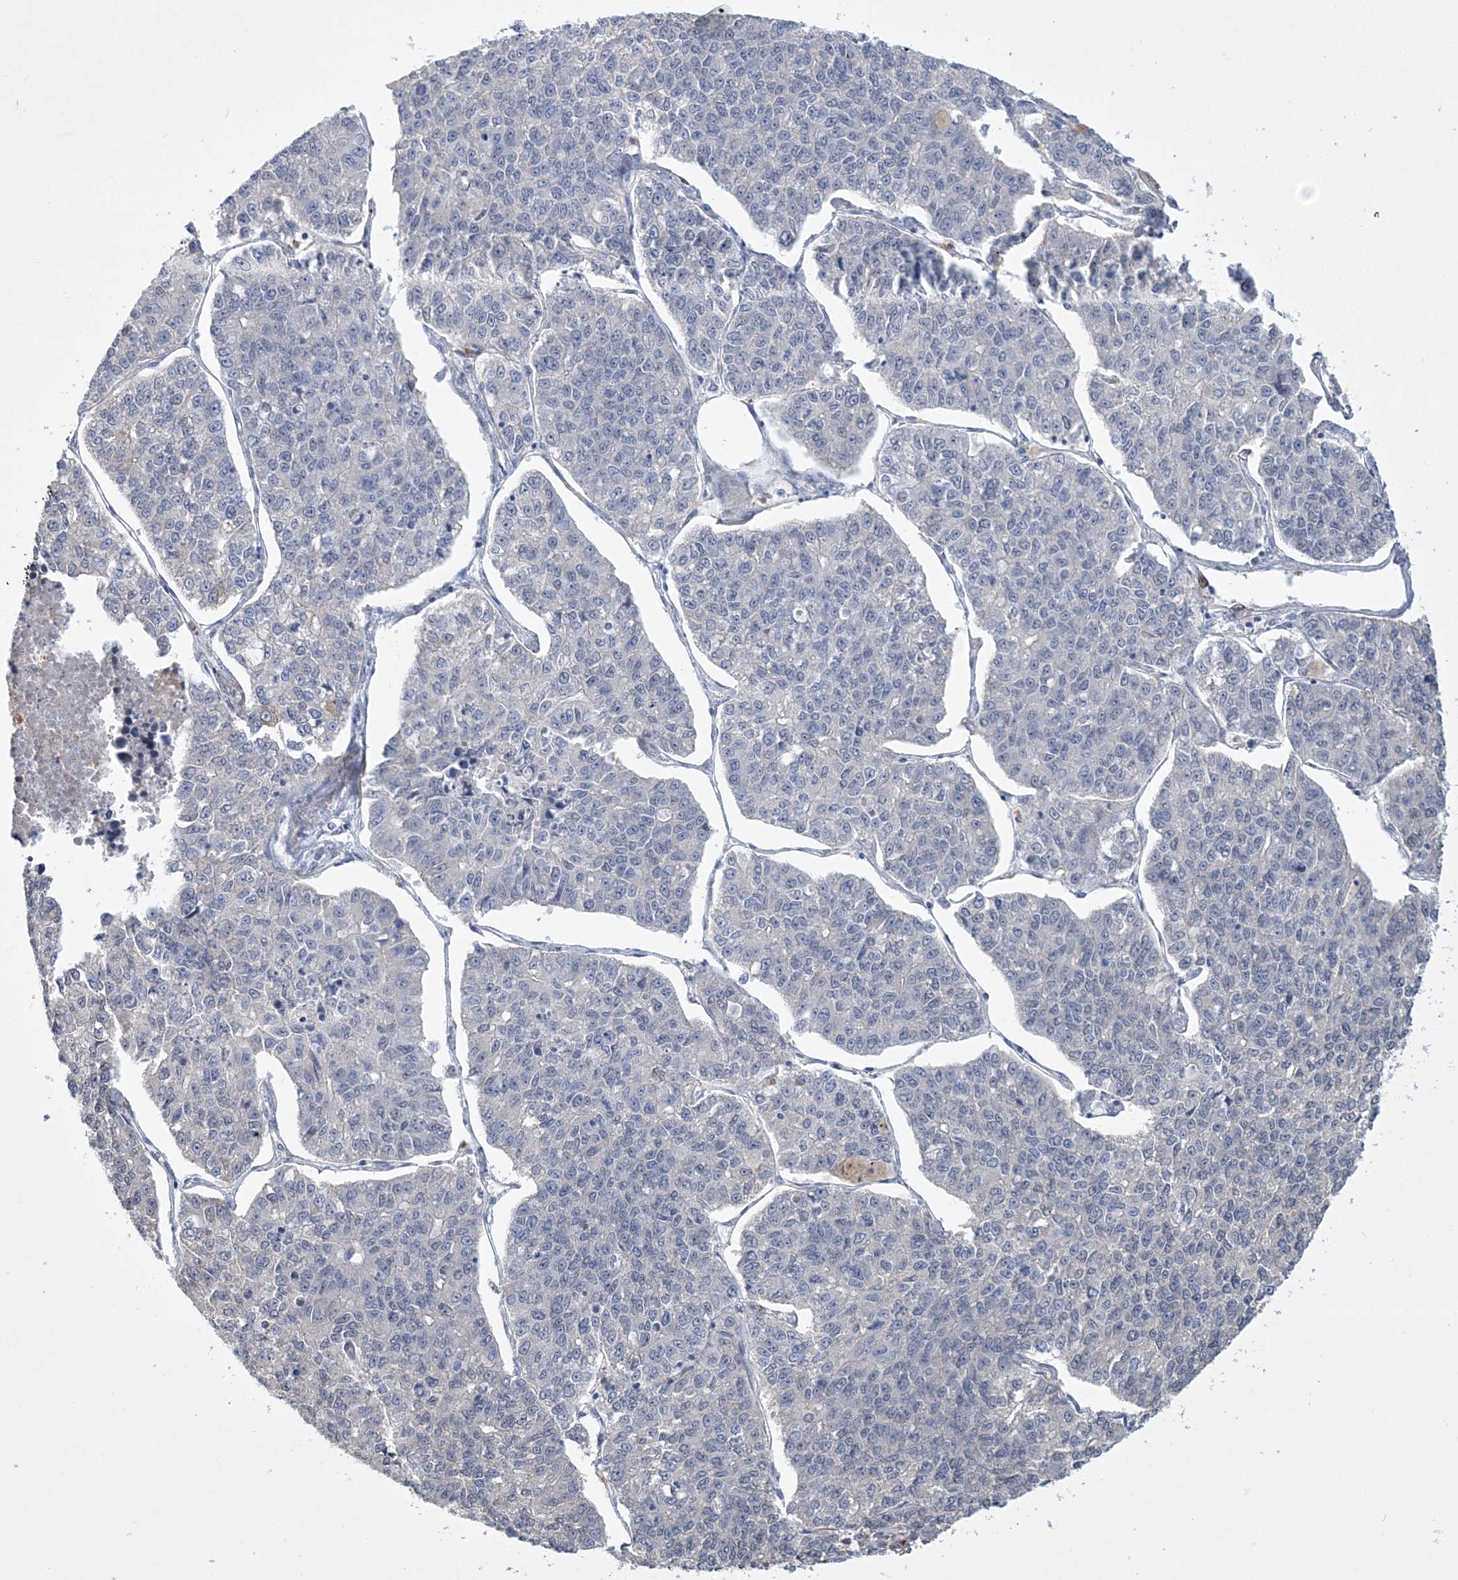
{"staining": {"intensity": "negative", "quantity": "none", "location": "none"}, "tissue": "lung cancer", "cell_type": "Tumor cells", "image_type": "cancer", "snomed": [{"axis": "morphology", "description": "Adenocarcinoma, NOS"}, {"axis": "topography", "description": "Lung"}], "caption": "This is an IHC image of human lung adenocarcinoma. There is no staining in tumor cells.", "gene": "DPCD", "patient": {"sex": "male", "age": 49}}